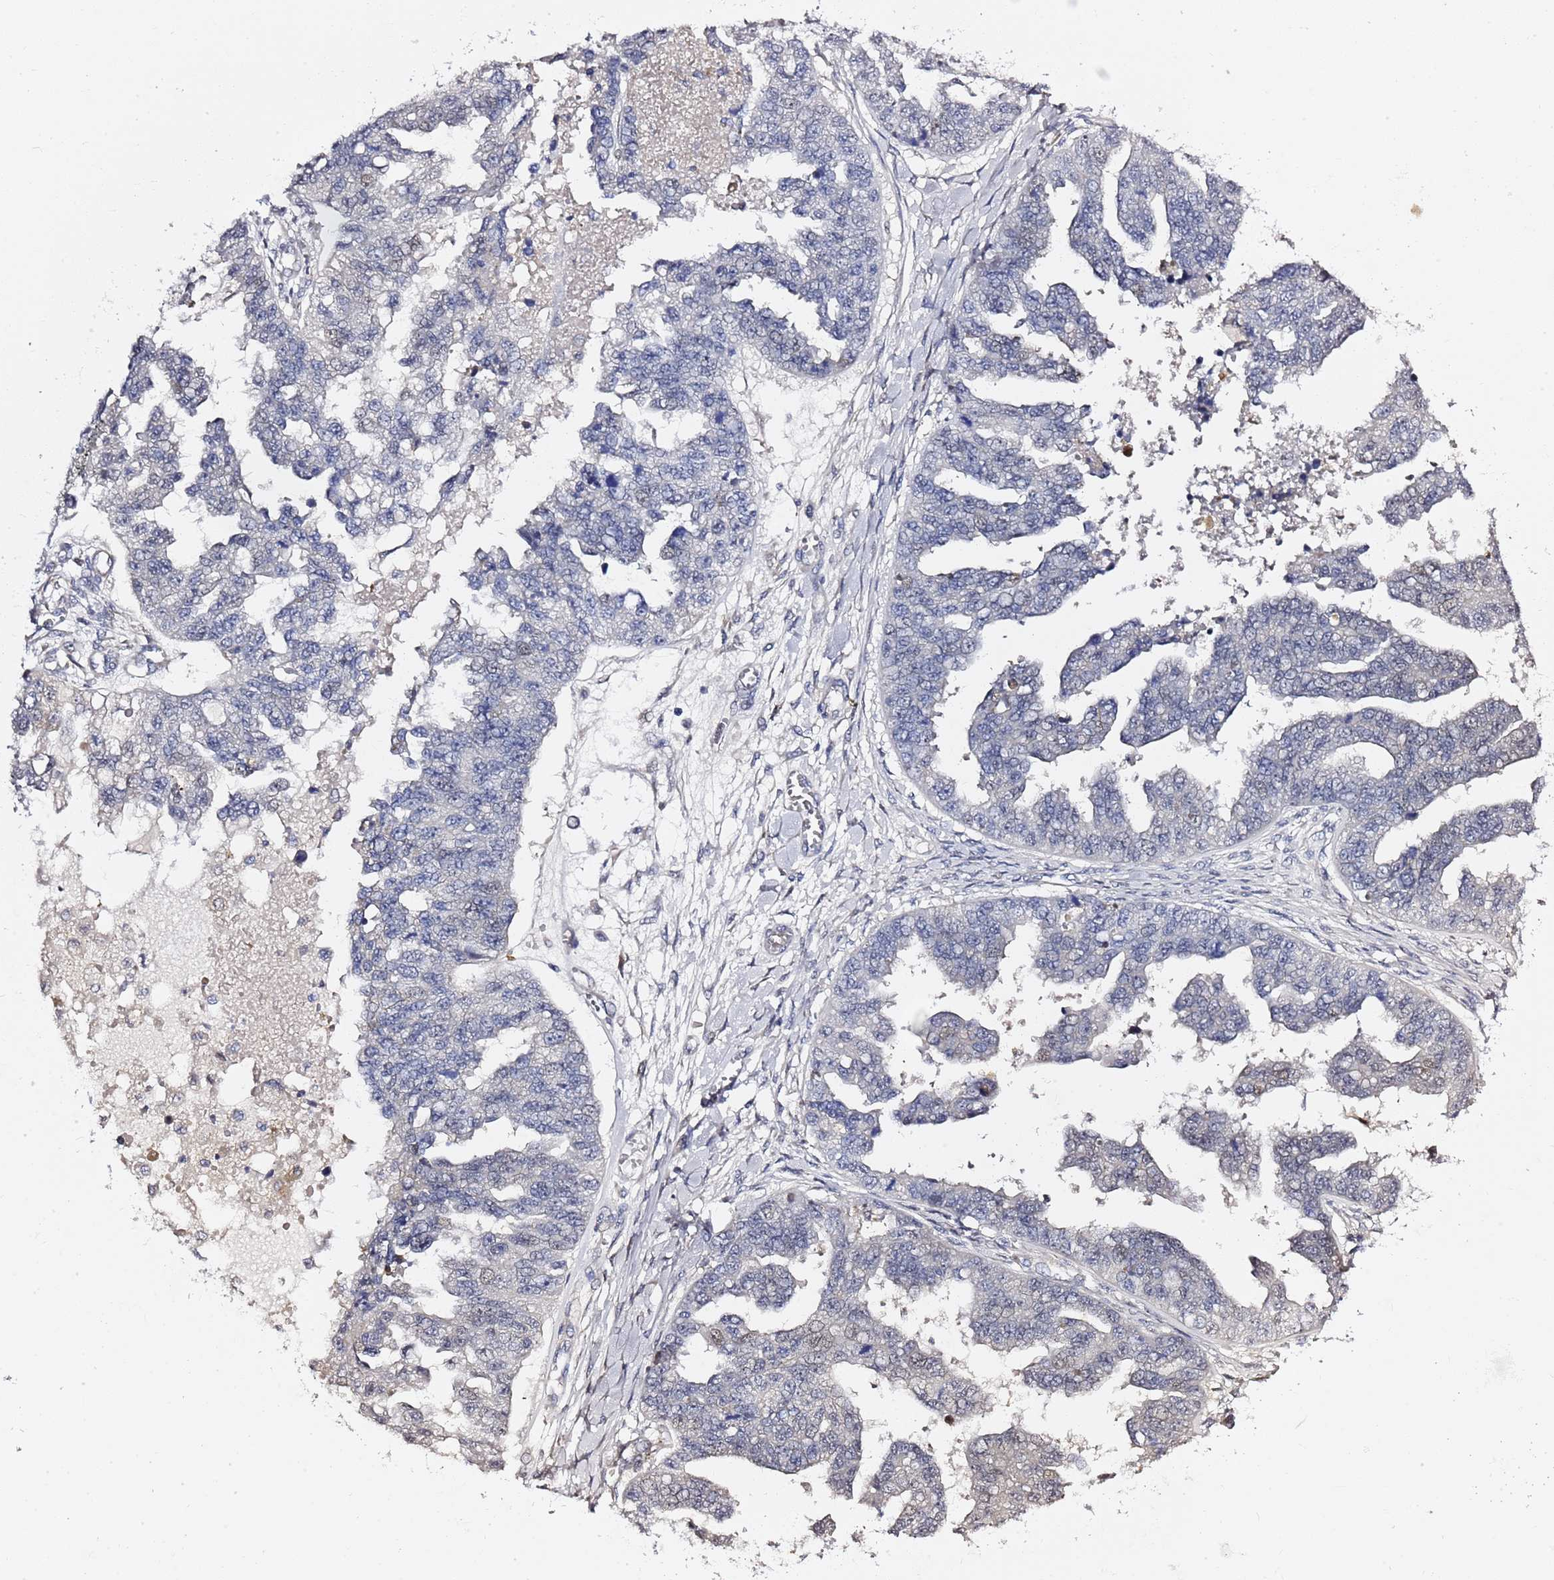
{"staining": {"intensity": "negative", "quantity": "none", "location": "none"}, "tissue": "ovarian cancer", "cell_type": "Tumor cells", "image_type": "cancer", "snomed": [{"axis": "morphology", "description": "Cystadenocarcinoma, serous, NOS"}, {"axis": "topography", "description": "Ovary"}], "caption": "Immunohistochemical staining of human ovarian cancer (serous cystadenocarcinoma) displays no significant expression in tumor cells.", "gene": "NAT2", "patient": {"sex": "female", "age": 58}}